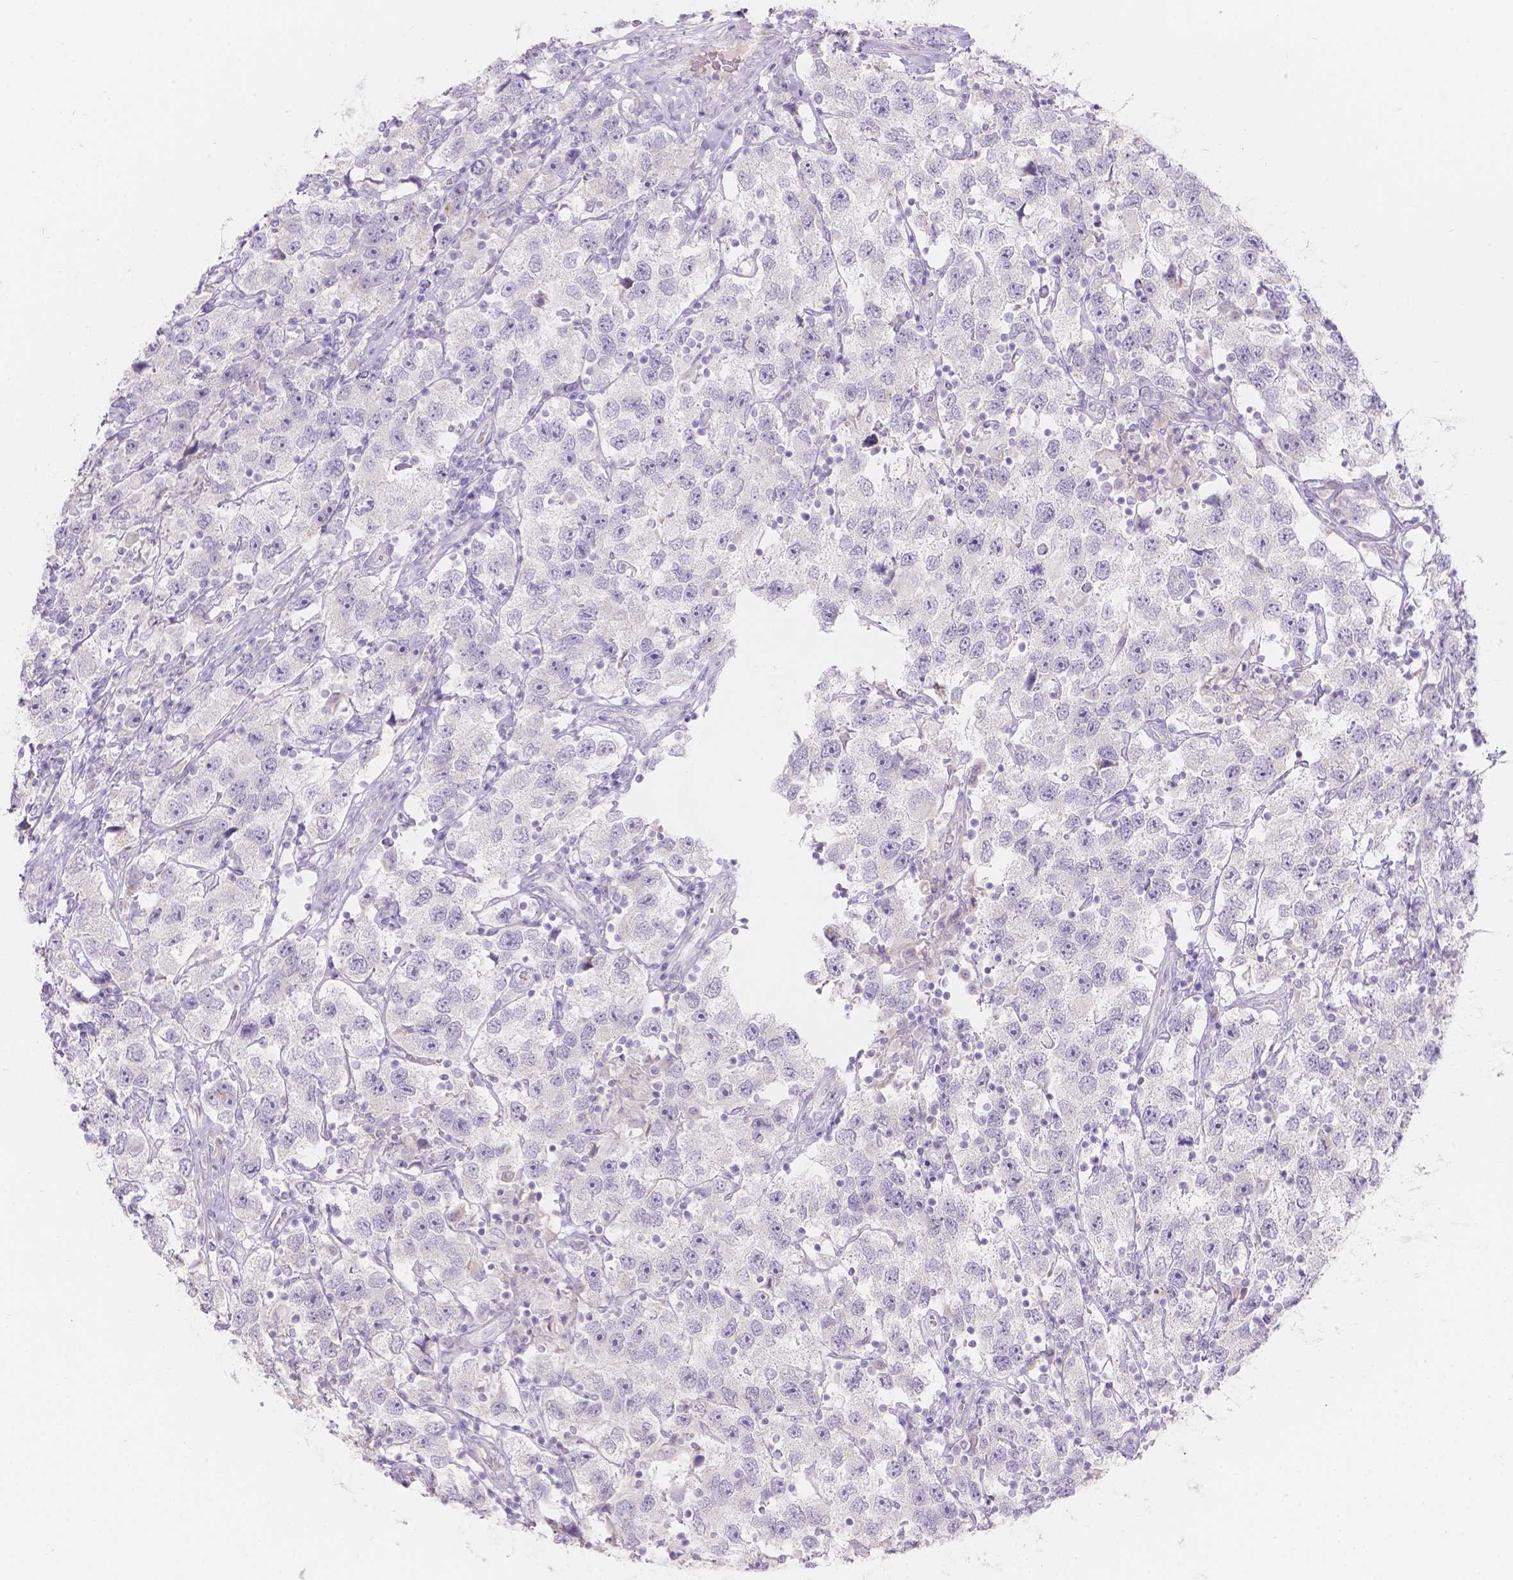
{"staining": {"intensity": "negative", "quantity": "none", "location": "none"}, "tissue": "testis cancer", "cell_type": "Tumor cells", "image_type": "cancer", "snomed": [{"axis": "morphology", "description": "Seminoma, NOS"}, {"axis": "topography", "description": "Testis"}], "caption": "A histopathology image of human seminoma (testis) is negative for staining in tumor cells. (Immunohistochemistry (ihc), brightfield microscopy, high magnification).", "gene": "HTN3", "patient": {"sex": "male", "age": 26}}